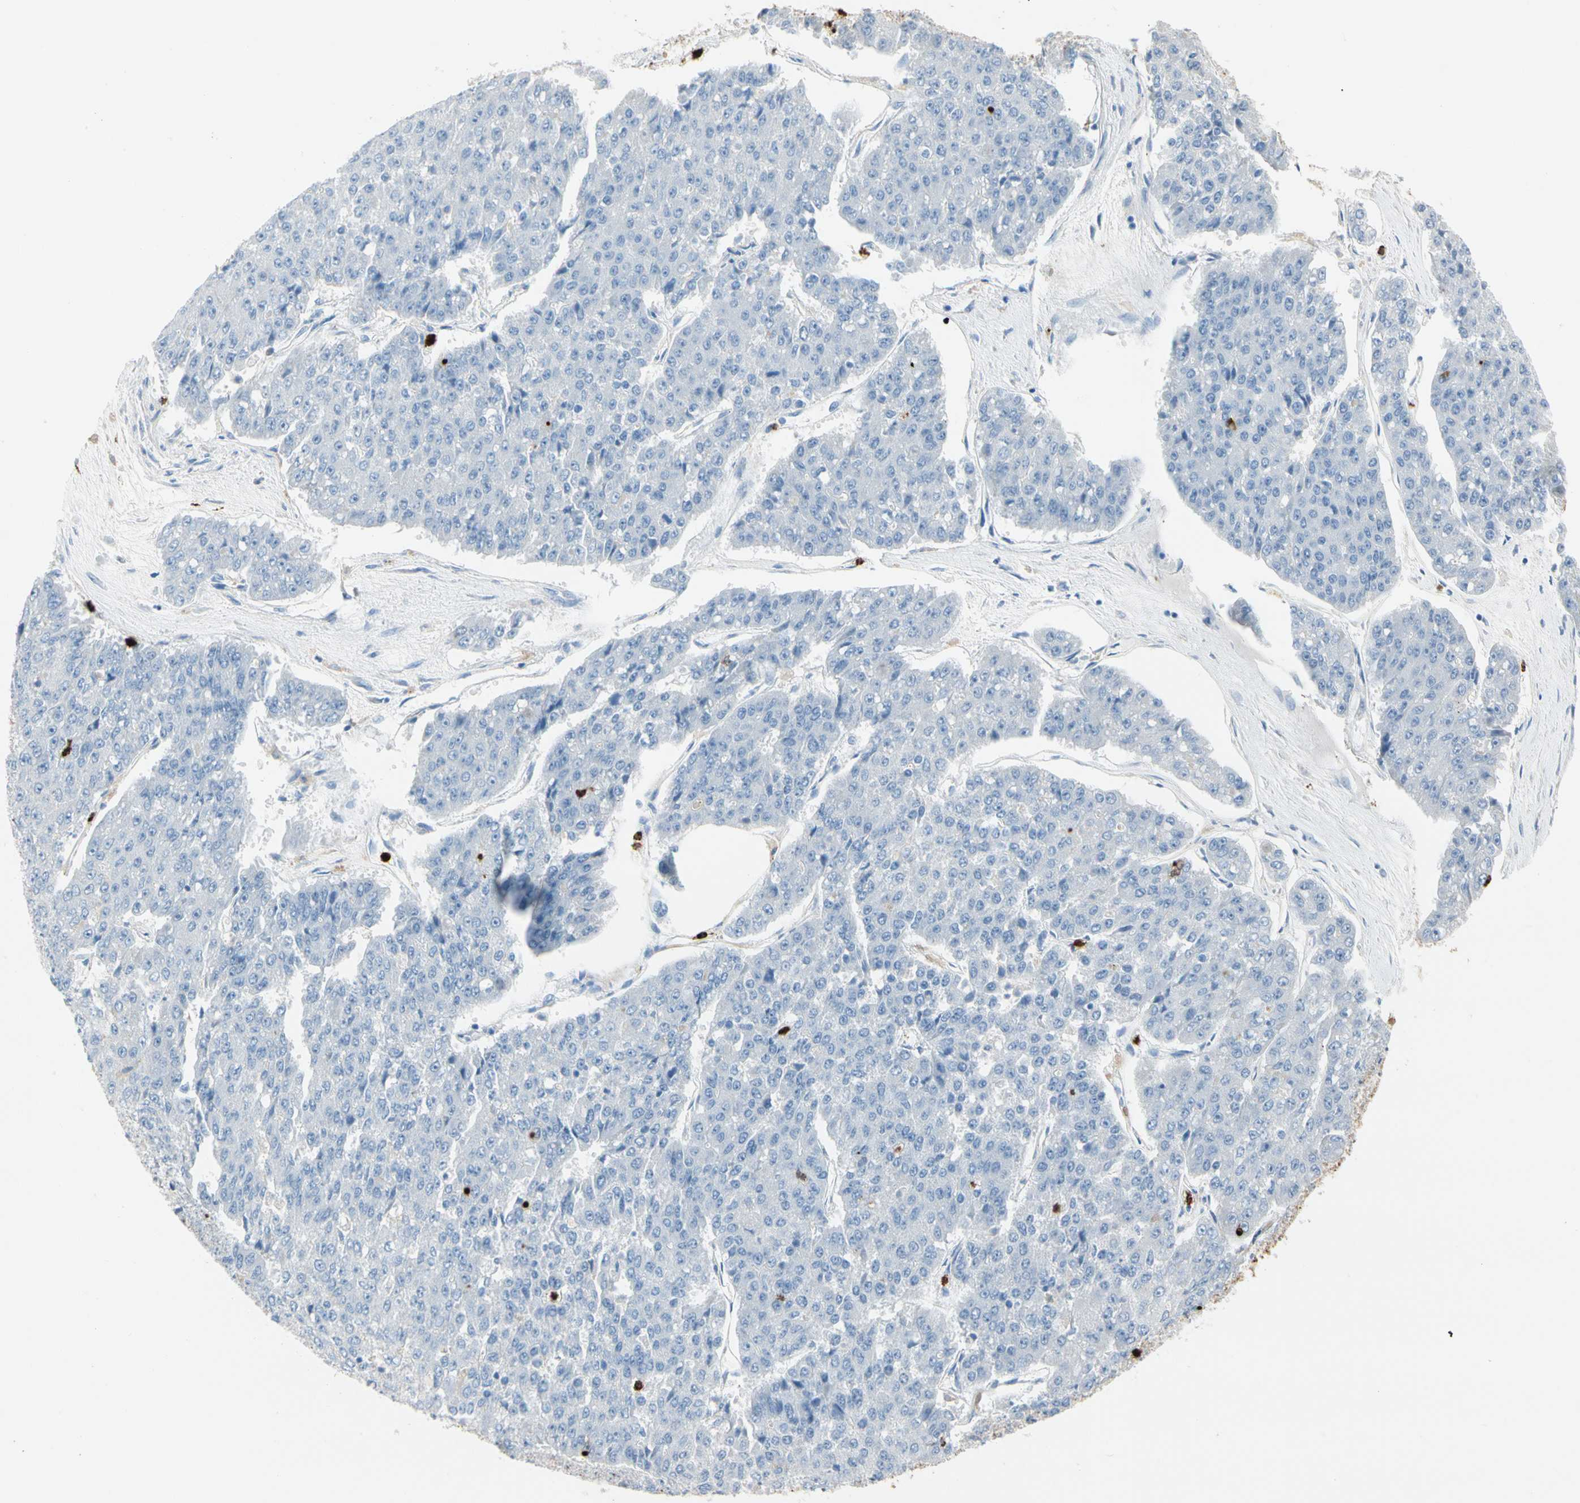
{"staining": {"intensity": "negative", "quantity": "none", "location": "none"}, "tissue": "pancreatic cancer", "cell_type": "Tumor cells", "image_type": "cancer", "snomed": [{"axis": "morphology", "description": "Adenocarcinoma, NOS"}, {"axis": "topography", "description": "Pancreas"}], "caption": "Pancreatic cancer was stained to show a protein in brown. There is no significant positivity in tumor cells.", "gene": "CLEC4A", "patient": {"sex": "male", "age": 50}}